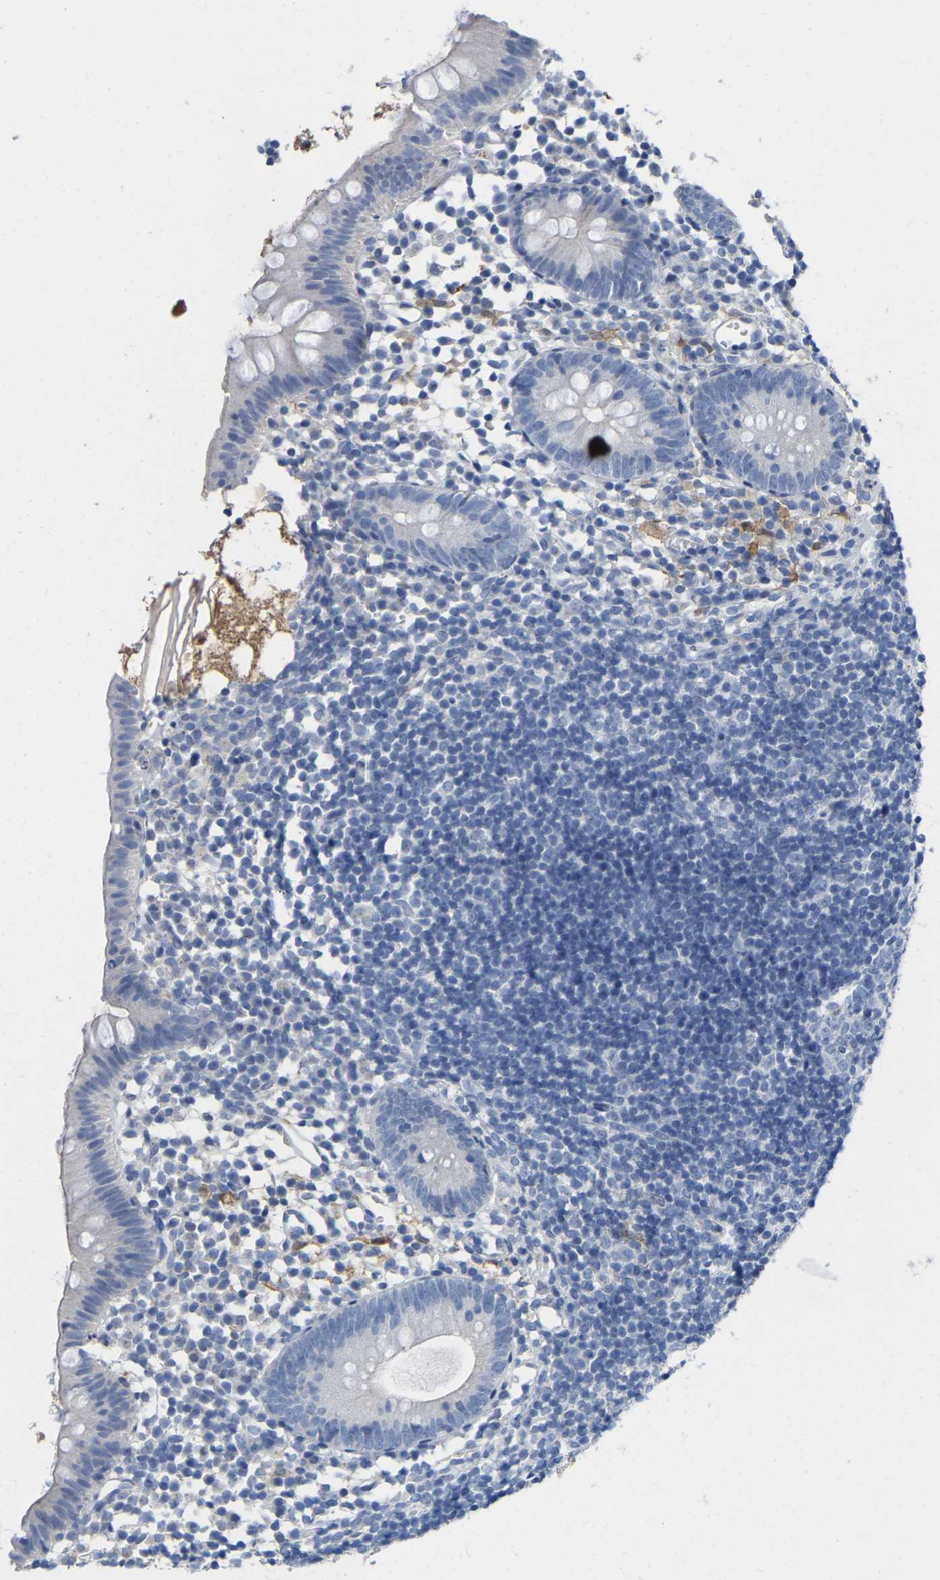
{"staining": {"intensity": "negative", "quantity": "none", "location": "none"}, "tissue": "appendix", "cell_type": "Glandular cells", "image_type": "normal", "snomed": [{"axis": "morphology", "description": "Normal tissue, NOS"}, {"axis": "topography", "description": "Appendix"}], "caption": "Immunohistochemistry image of normal appendix stained for a protein (brown), which shows no expression in glandular cells.", "gene": "ULBP2", "patient": {"sex": "female", "age": 20}}